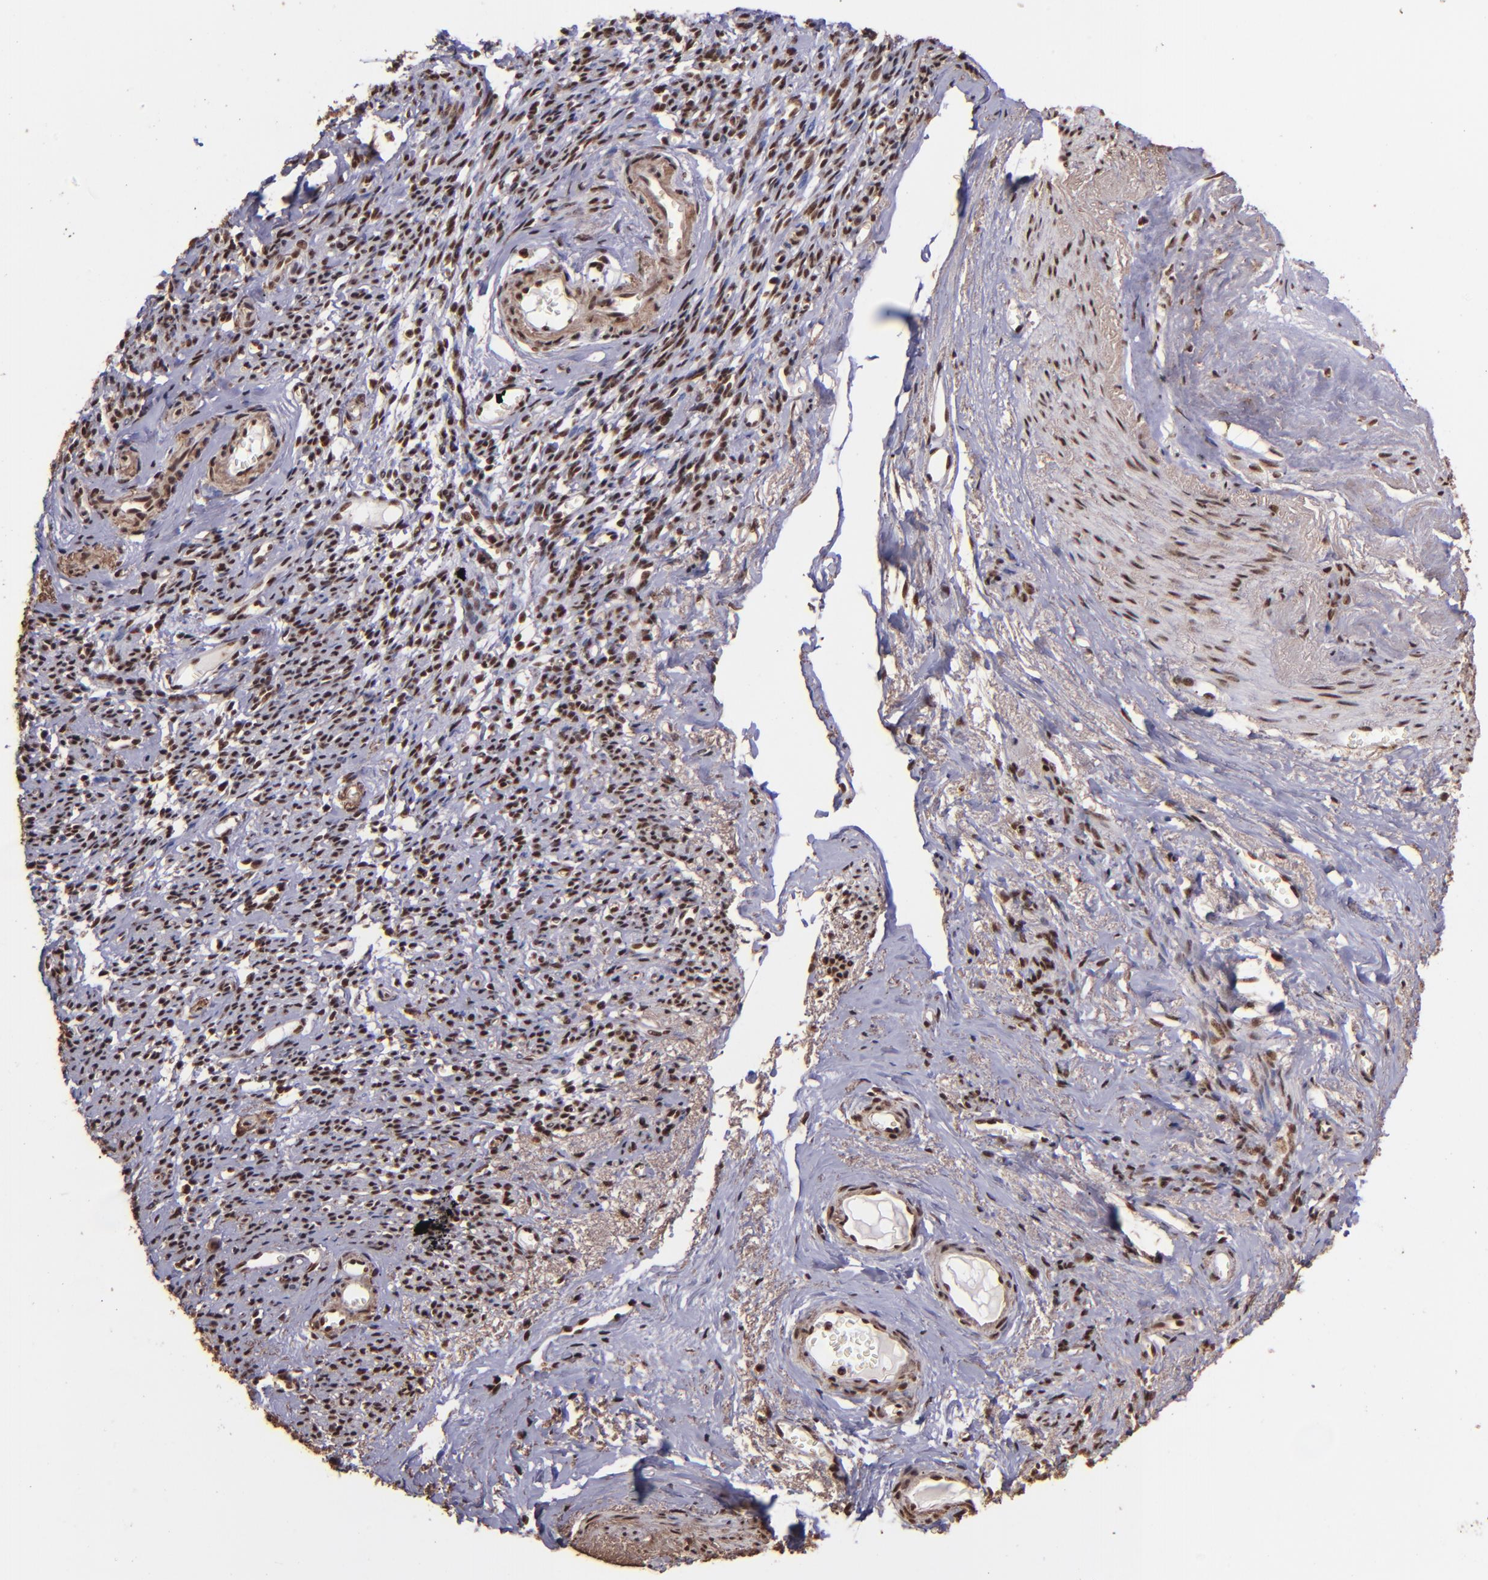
{"staining": {"intensity": "moderate", "quantity": "25%-75%", "location": "cytoplasmic/membranous,nuclear"}, "tissue": "endometrial cancer", "cell_type": "Tumor cells", "image_type": "cancer", "snomed": [{"axis": "morphology", "description": "Adenocarcinoma, NOS"}, {"axis": "topography", "description": "Endometrium"}], "caption": "Immunohistochemical staining of adenocarcinoma (endometrial) reveals moderate cytoplasmic/membranous and nuclear protein positivity in about 25%-75% of tumor cells. (DAB (3,3'-diaminobenzidine) IHC, brown staining for protein, blue staining for nuclei).", "gene": "PQBP1", "patient": {"sex": "female", "age": 75}}